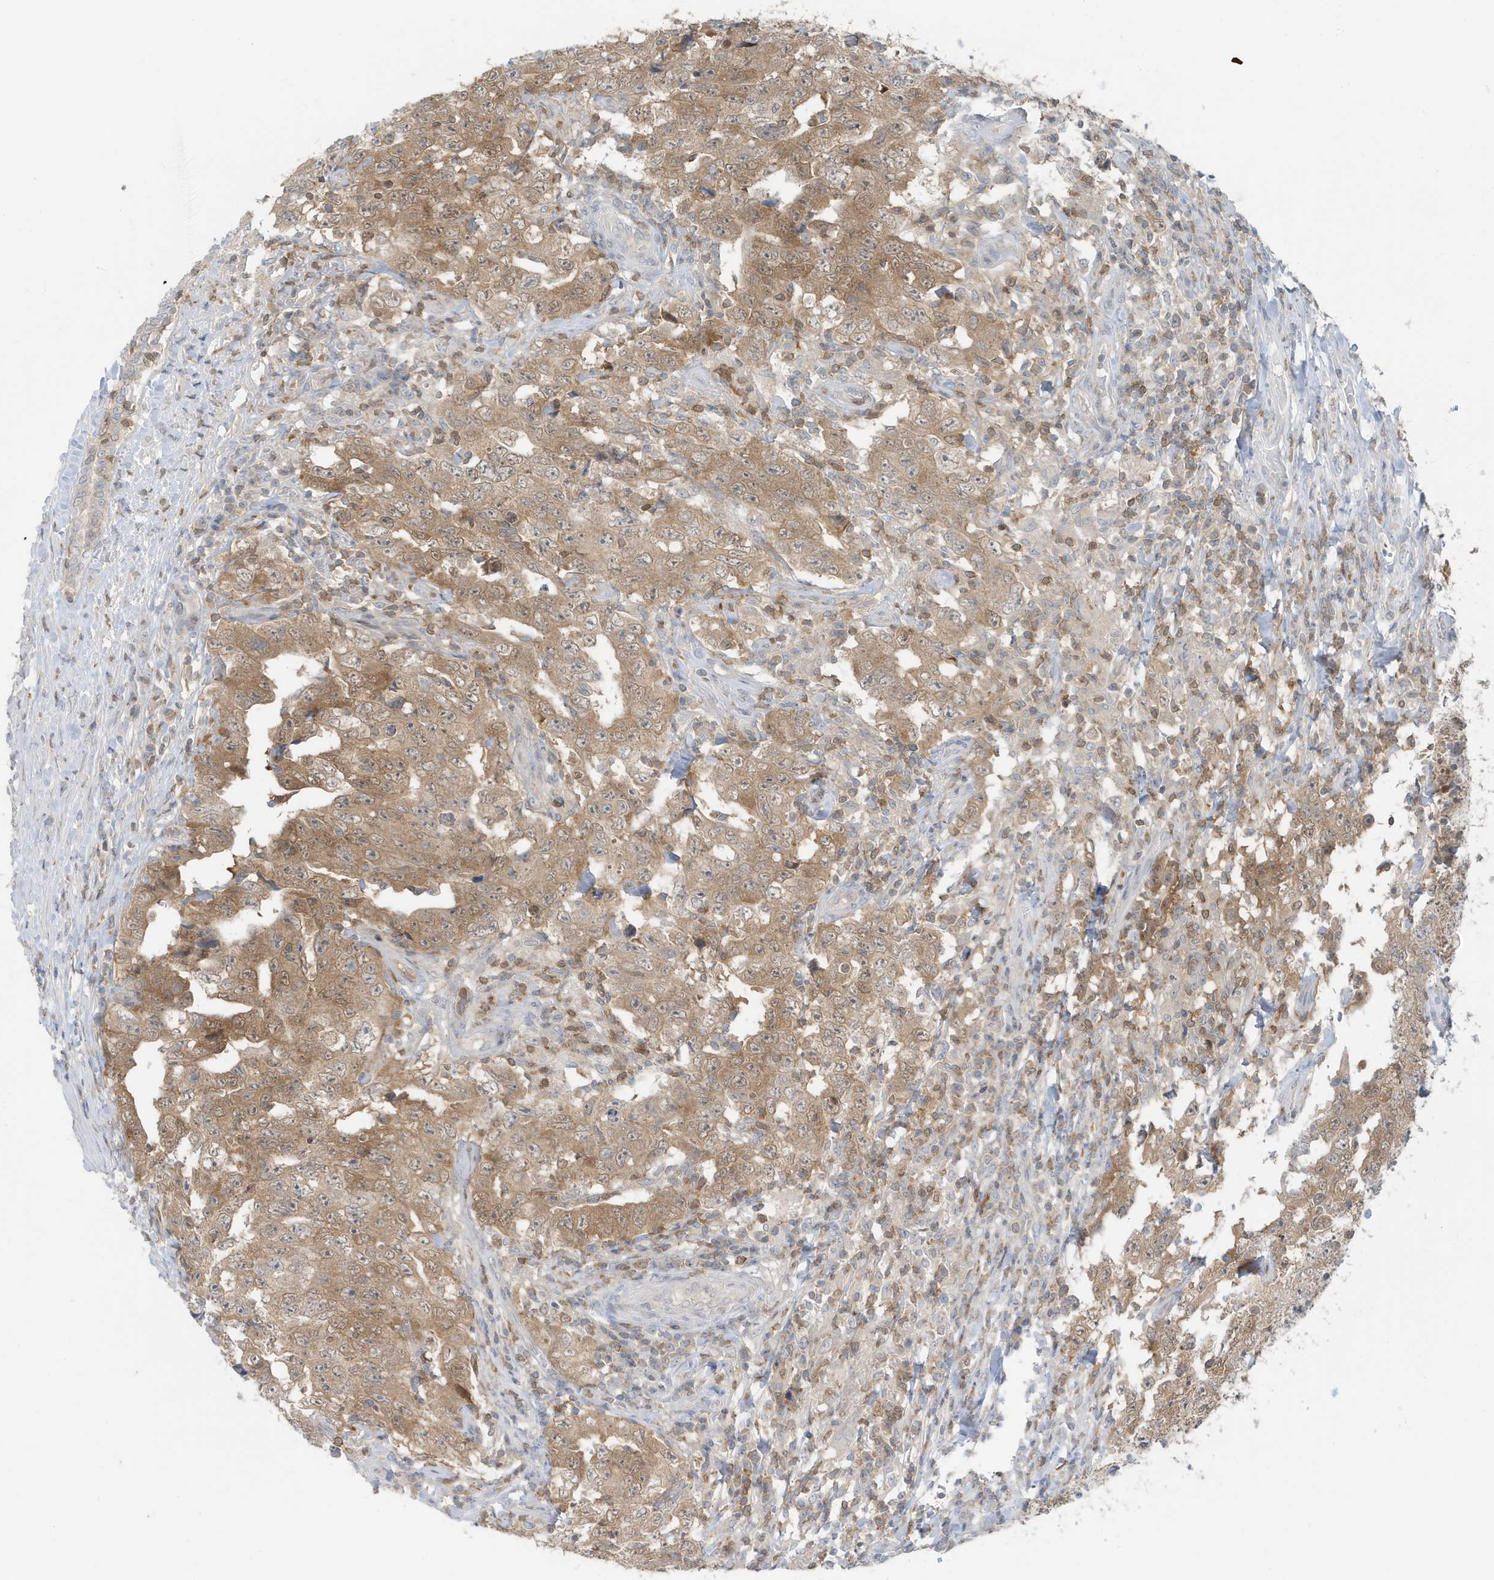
{"staining": {"intensity": "moderate", "quantity": ">75%", "location": "cytoplasmic/membranous"}, "tissue": "testis cancer", "cell_type": "Tumor cells", "image_type": "cancer", "snomed": [{"axis": "morphology", "description": "Carcinoma, Embryonal, NOS"}, {"axis": "topography", "description": "Testis"}], "caption": "Immunohistochemical staining of human testis embryonal carcinoma displays moderate cytoplasmic/membranous protein expression in approximately >75% of tumor cells.", "gene": "OGA", "patient": {"sex": "male", "age": 26}}